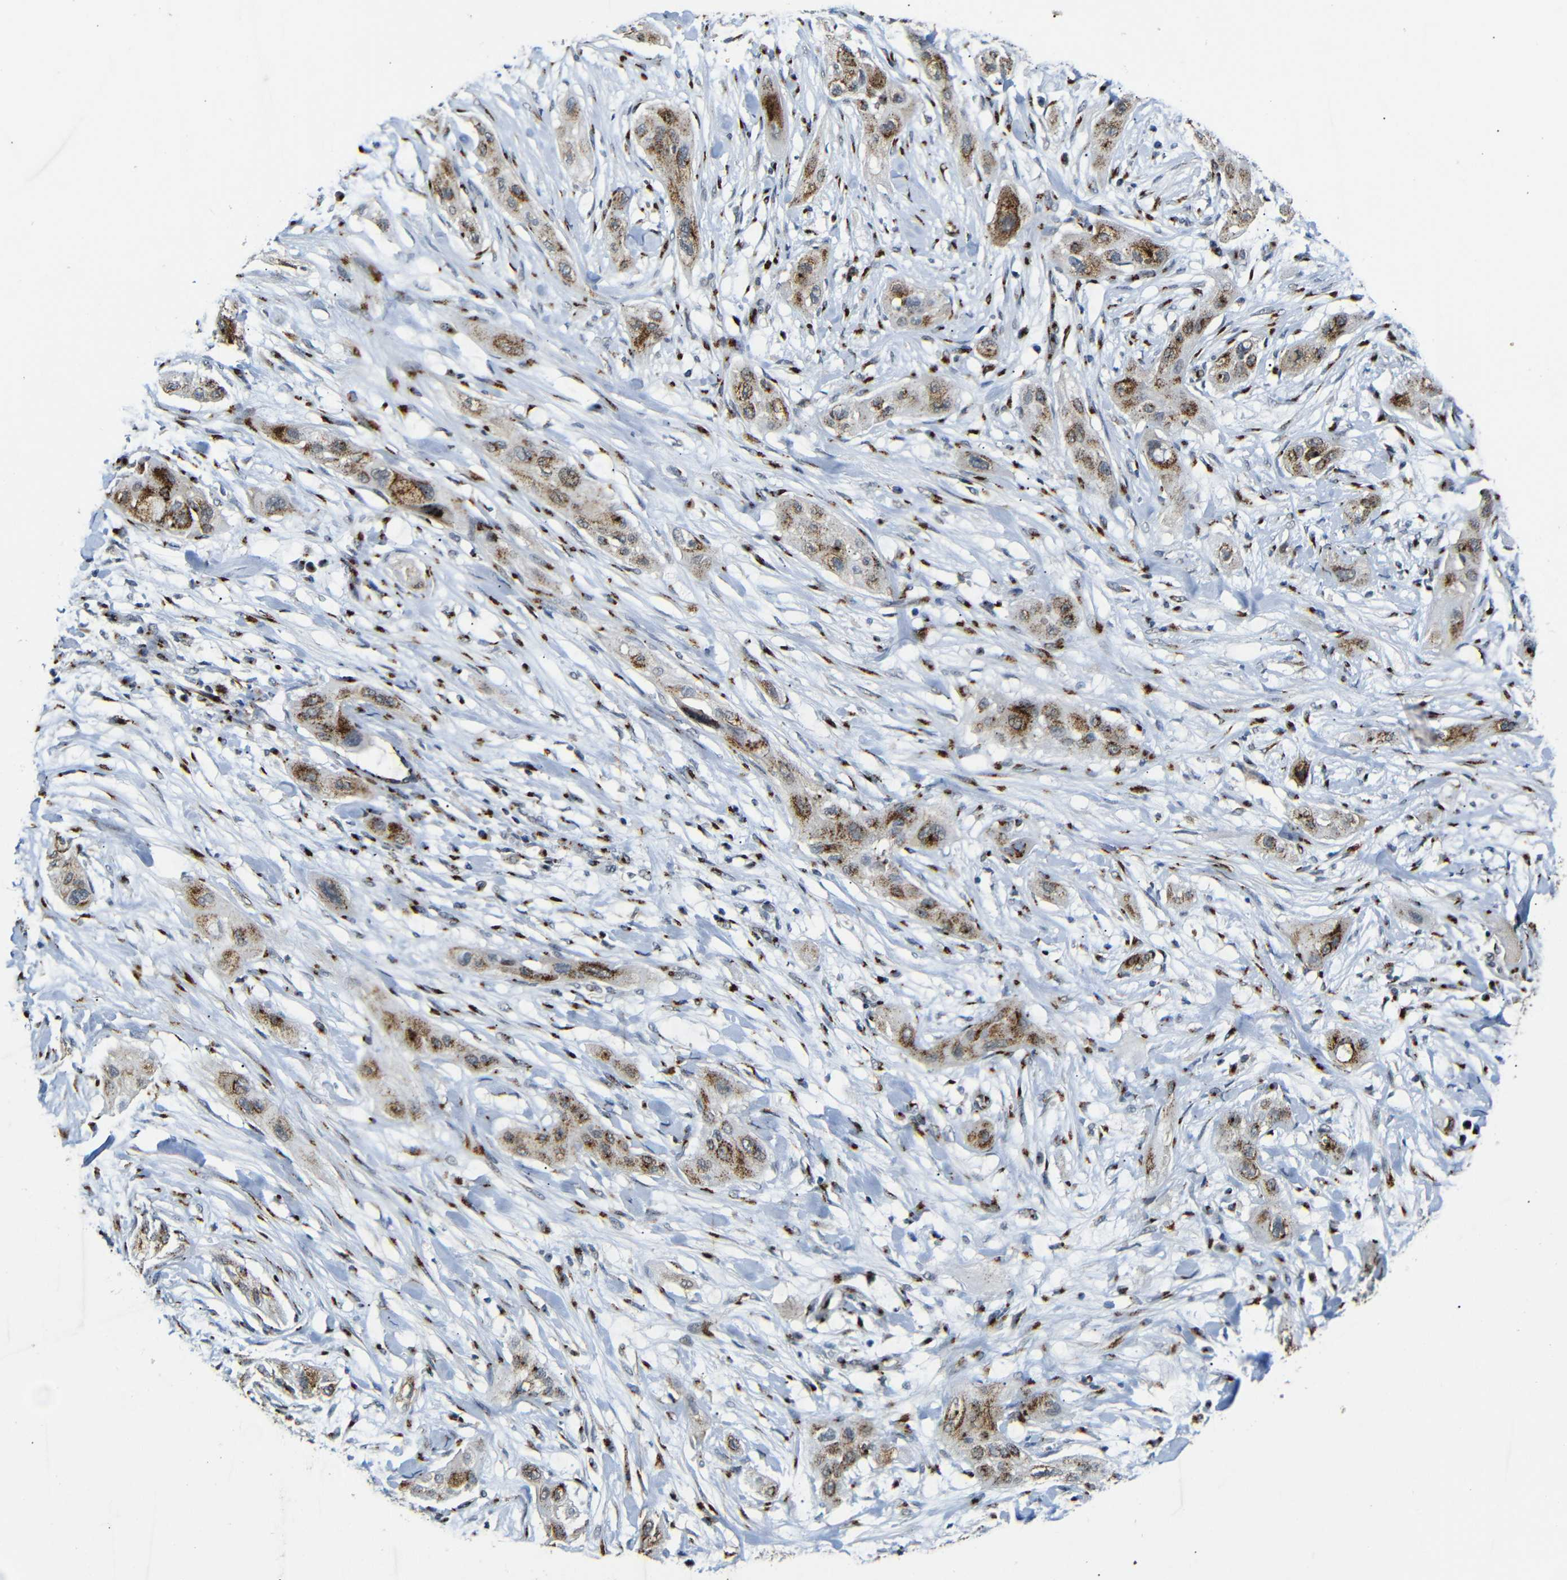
{"staining": {"intensity": "moderate", "quantity": ">75%", "location": "cytoplasmic/membranous"}, "tissue": "lung cancer", "cell_type": "Tumor cells", "image_type": "cancer", "snomed": [{"axis": "morphology", "description": "Squamous cell carcinoma, NOS"}, {"axis": "topography", "description": "Lung"}], "caption": "Lung squamous cell carcinoma stained with a protein marker exhibits moderate staining in tumor cells.", "gene": "TGOLN2", "patient": {"sex": "female", "age": 47}}